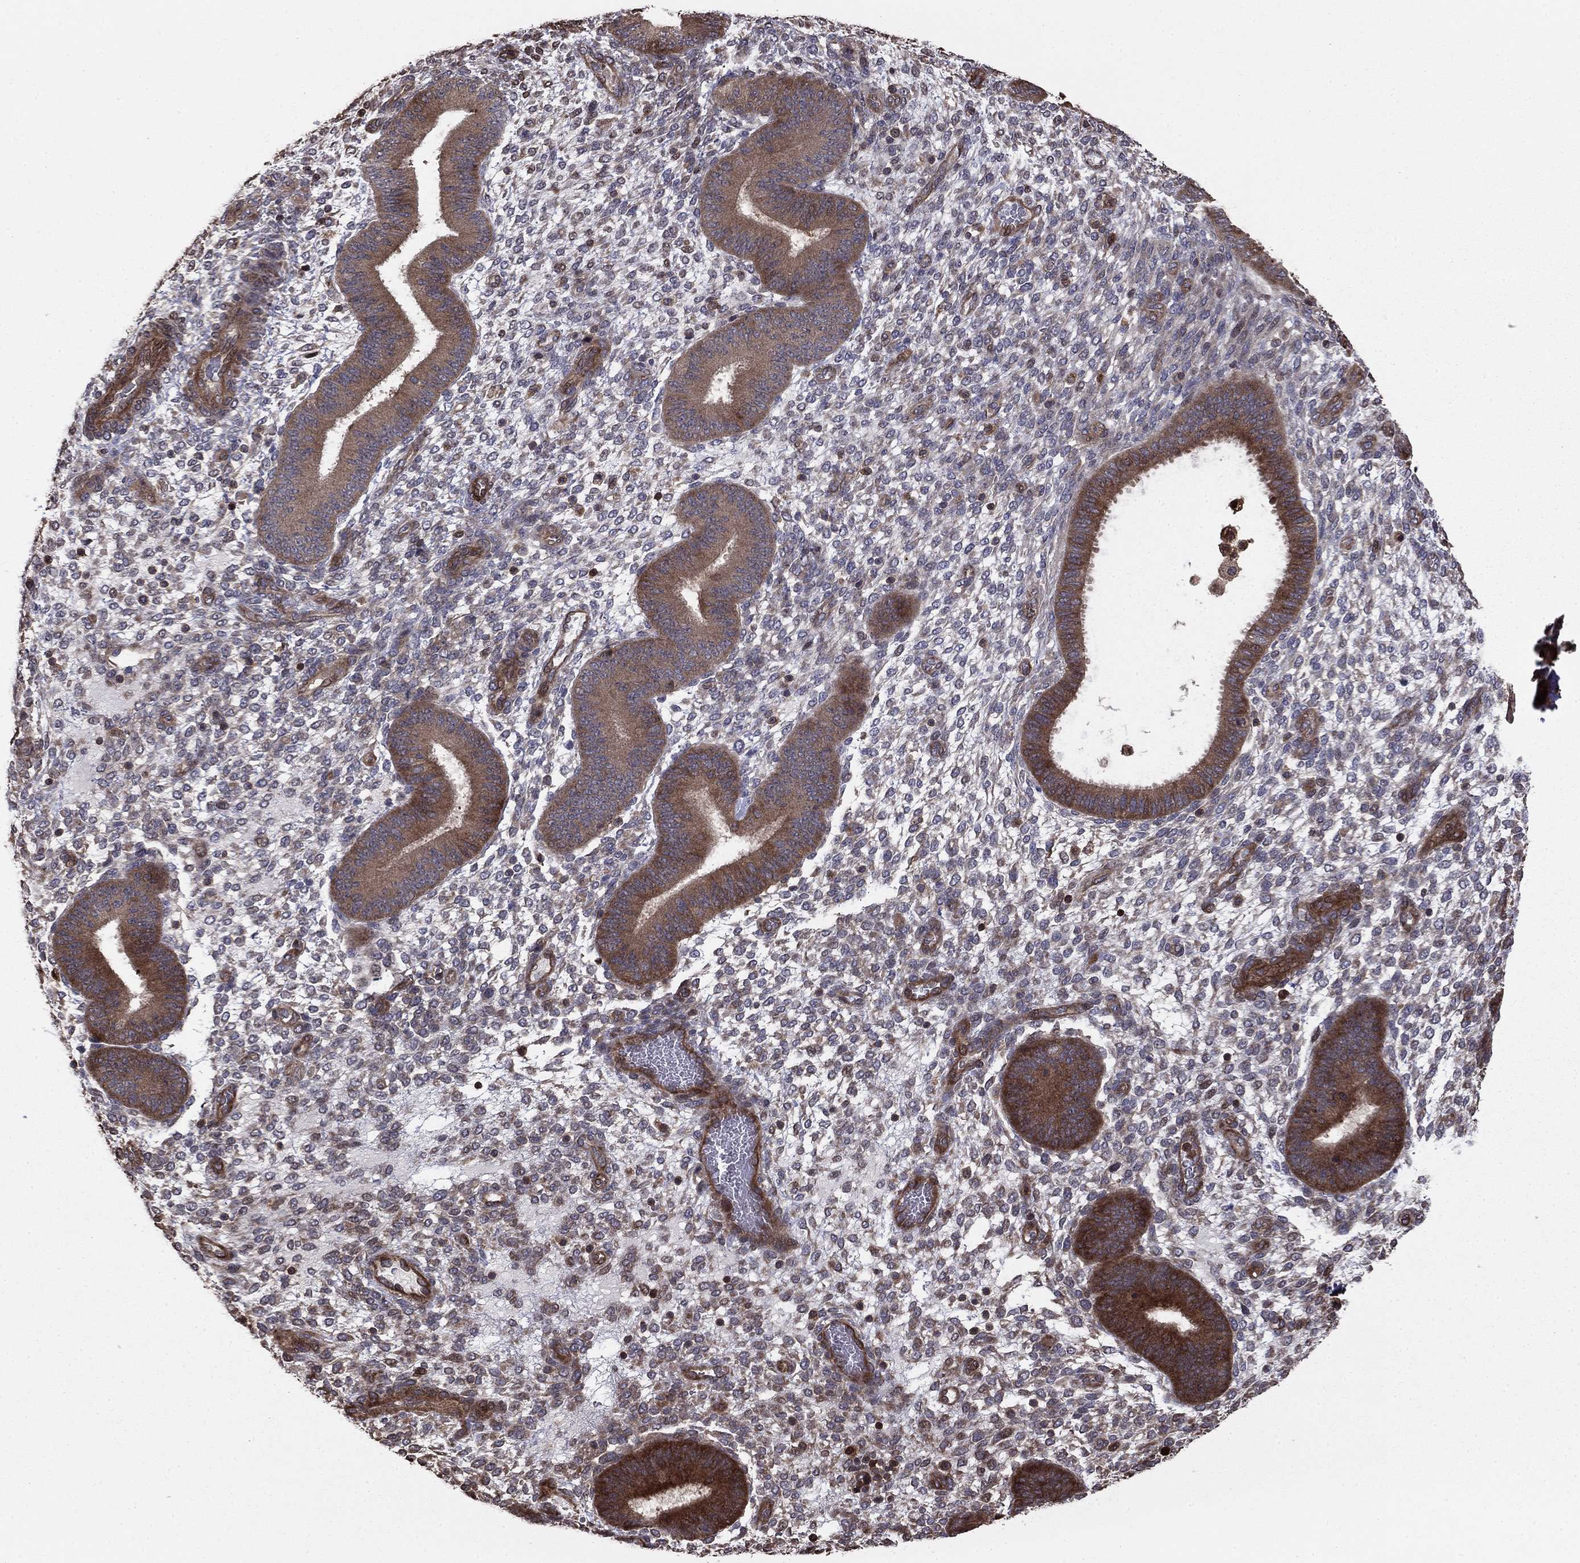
{"staining": {"intensity": "negative", "quantity": "none", "location": "none"}, "tissue": "endometrium", "cell_type": "Cells in endometrial stroma", "image_type": "normal", "snomed": [{"axis": "morphology", "description": "Normal tissue, NOS"}, {"axis": "topography", "description": "Endometrium"}], "caption": "The image reveals no significant expression in cells in endometrial stroma of endometrium. The staining was performed using DAB (3,3'-diaminobenzidine) to visualize the protein expression in brown, while the nuclei were stained in blue with hematoxylin (Magnification: 20x).", "gene": "GYG1", "patient": {"sex": "female", "age": 39}}